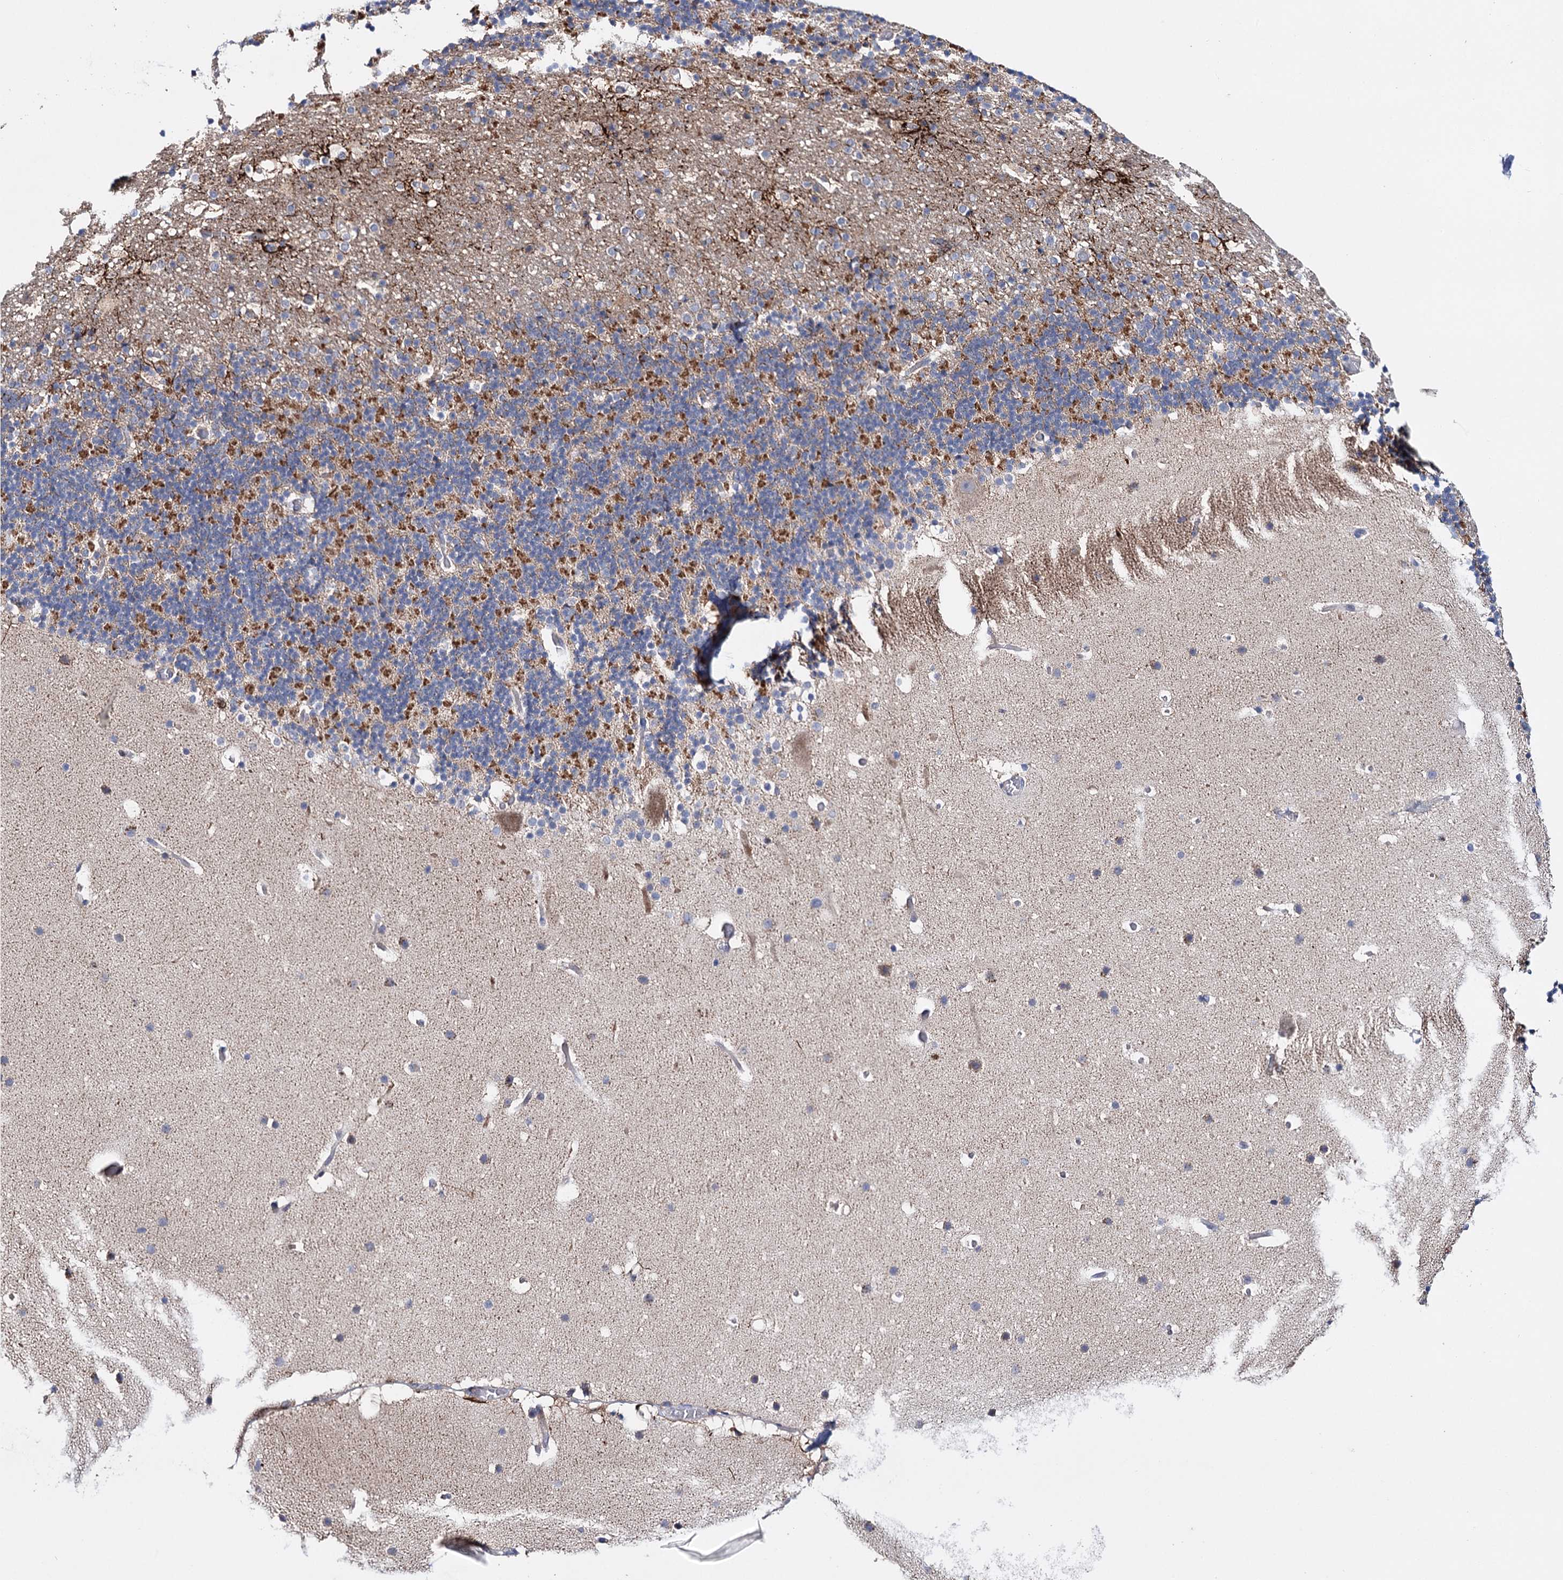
{"staining": {"intensity": "negative", "quantity": "none", "location": "none"}, "tissue": "cerebellum", "cell_type": "Cells in granular layer", "image_type": "normal", "snomed": [{"axis": "morphology", "description": "Normal tissue, NOS"}, {"axis": "topography", "description": "Cerebellum"}], "caption": "This is a image of immunohistochemistry staining of unremarkable cerebellum, which shows no positivity in cells in granular layer.", "gene": "CFAP46", "patient": {"sex": "male", "age": 57}}